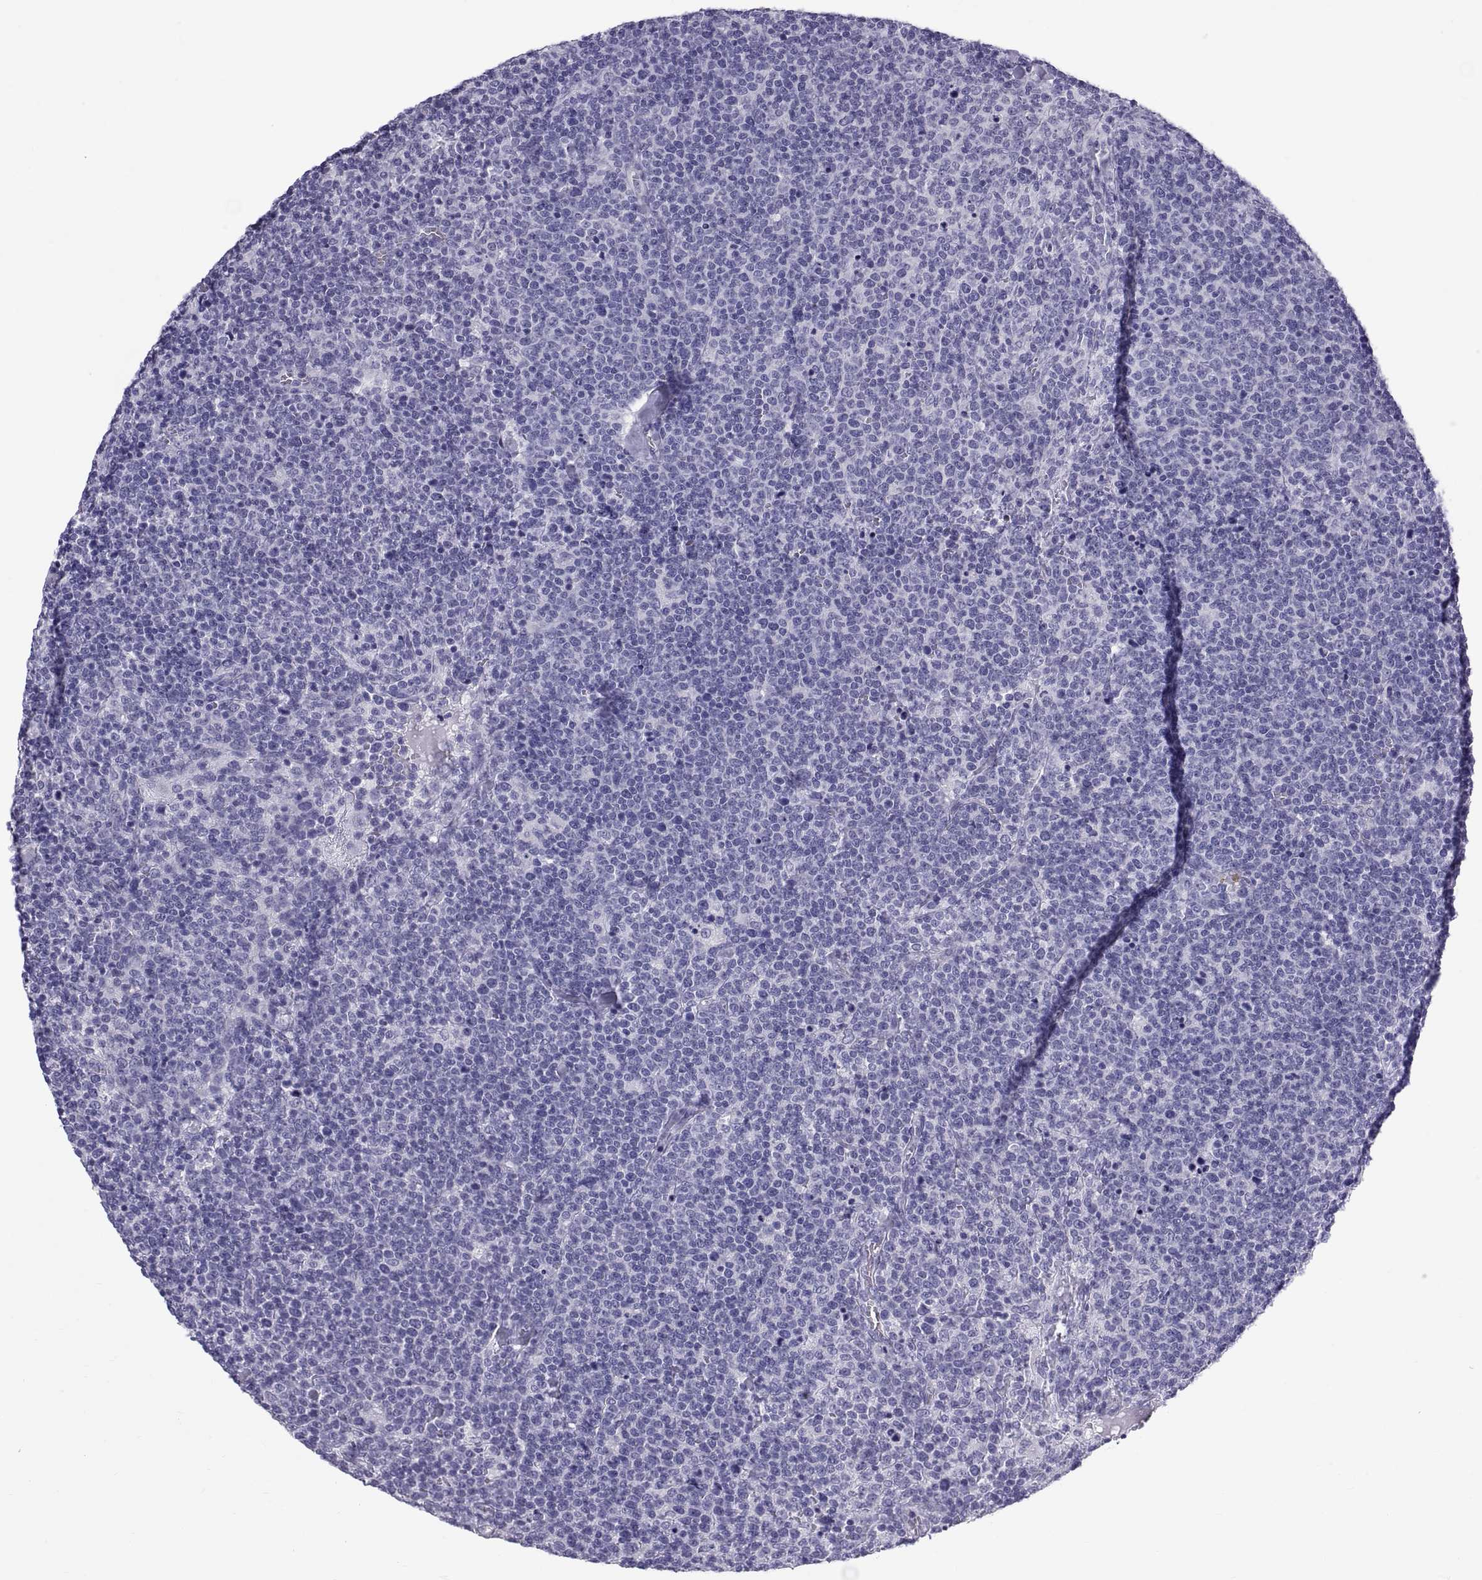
{"staining": {"intensity": "negative", "quantity": "none", "location": "none"}, "tissue": "lymphoma", "cell_type": "Tumor cells", "image_type": "cancer", "snomed": [{"axis": "morphology", "description": "Malignant lymphoma, non-Hodgkin's type, High grade"}, {"axis": "topography", "description": "Lymph node"}], "caption": "This is an immunohistochemistry micrograph of lymphoma. There is no expression in tumor cells.", "gene": "RNASE12", "patient": {"sex": "male", "age": 61}}